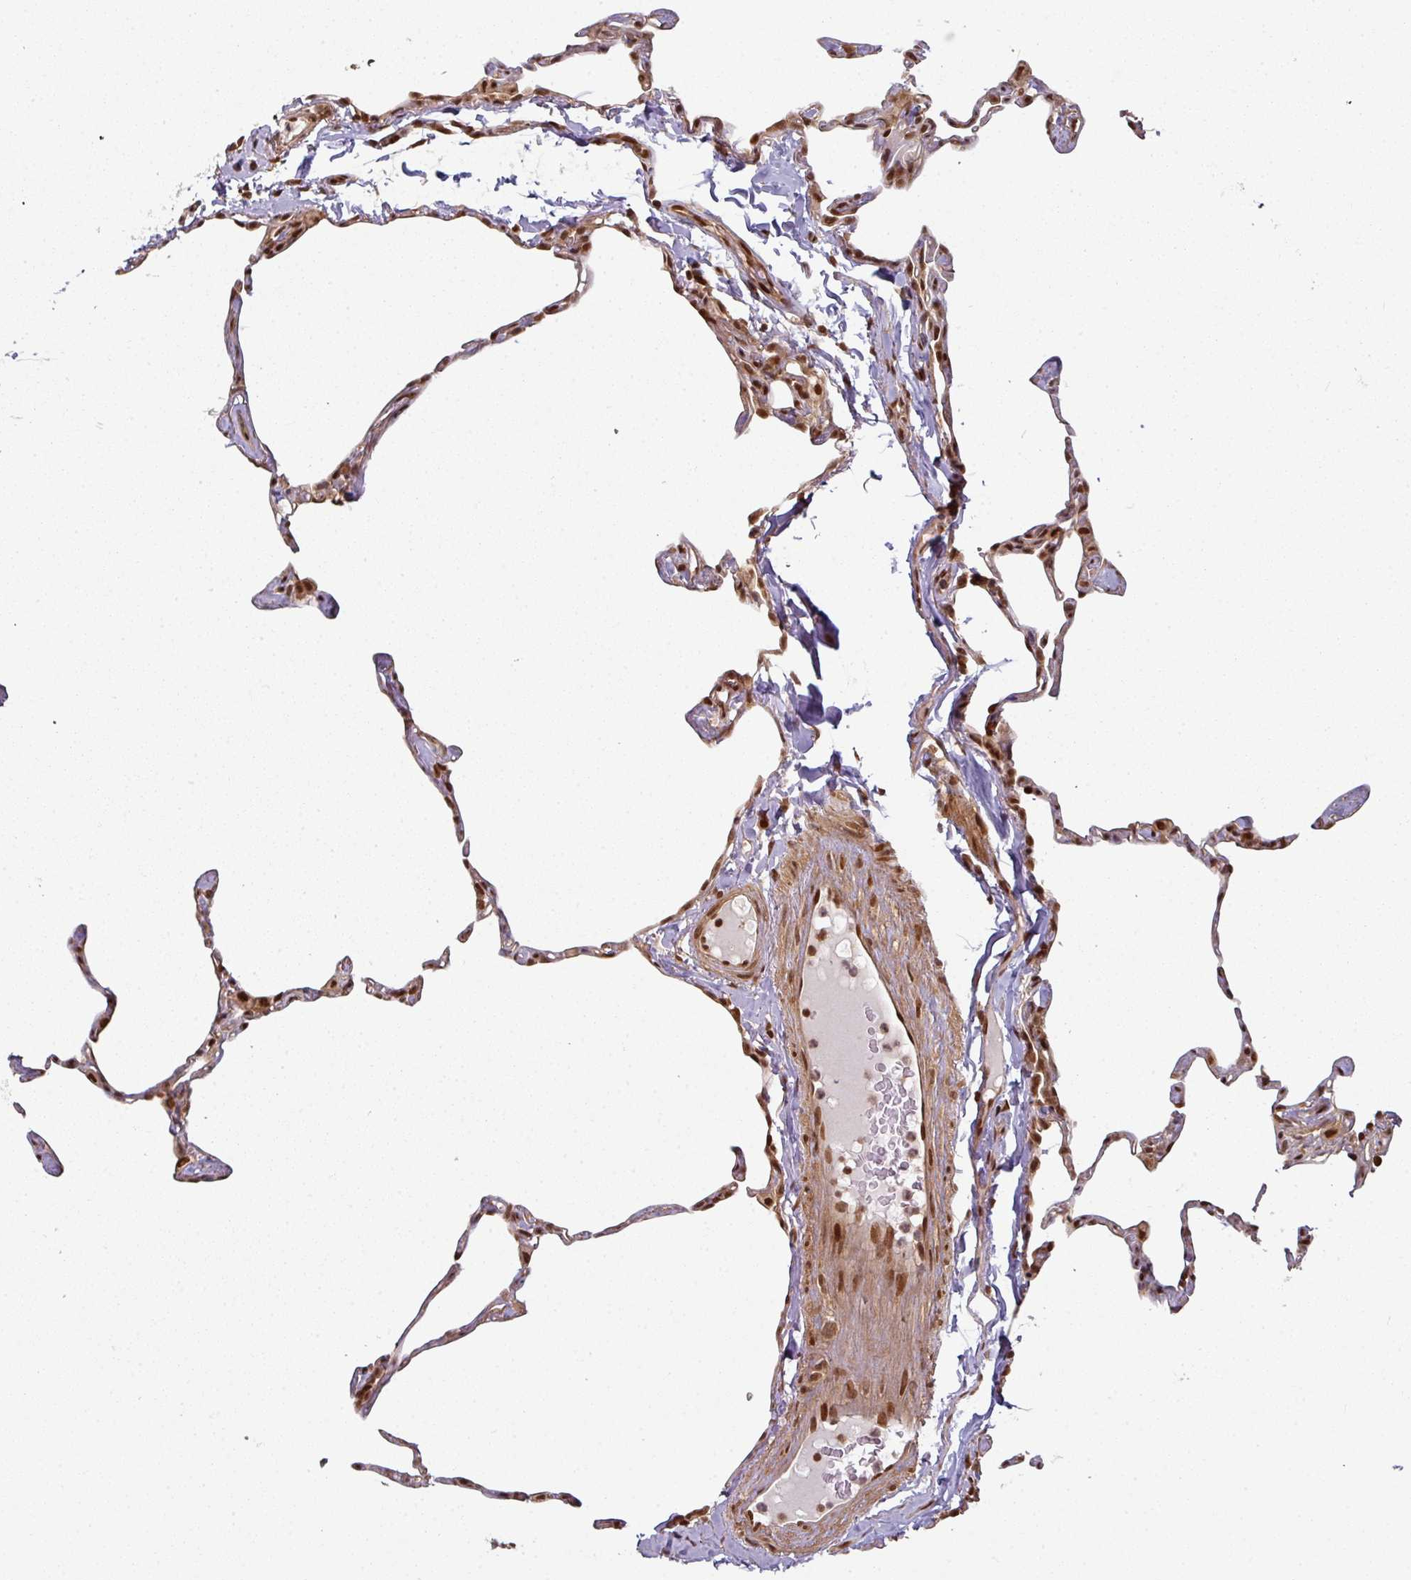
{"staining": {"intensity": "moderate", "quantity": "25%-75%", "location": "nuclear"}, "tissue": "lung", "cell_type": "Alveolar cells", "image_type": "normal", "snomed": [{"axis": "morphology", "description": "Normal tissue, NOS"}, {"axis": "topography", "description": "Lung"}], "caption": "Moderate nuclear staining is appreciated in about 25%-75% of alveolar cells in unremarkable lung. Using DAB (3,3'-diaminobenzidine) (brown) and hematoxylin (blue) stains, captured at high magnification using brightfield microscopy.", "gene": "SIK3", "patient": {"sex": "male", "age": 65}}